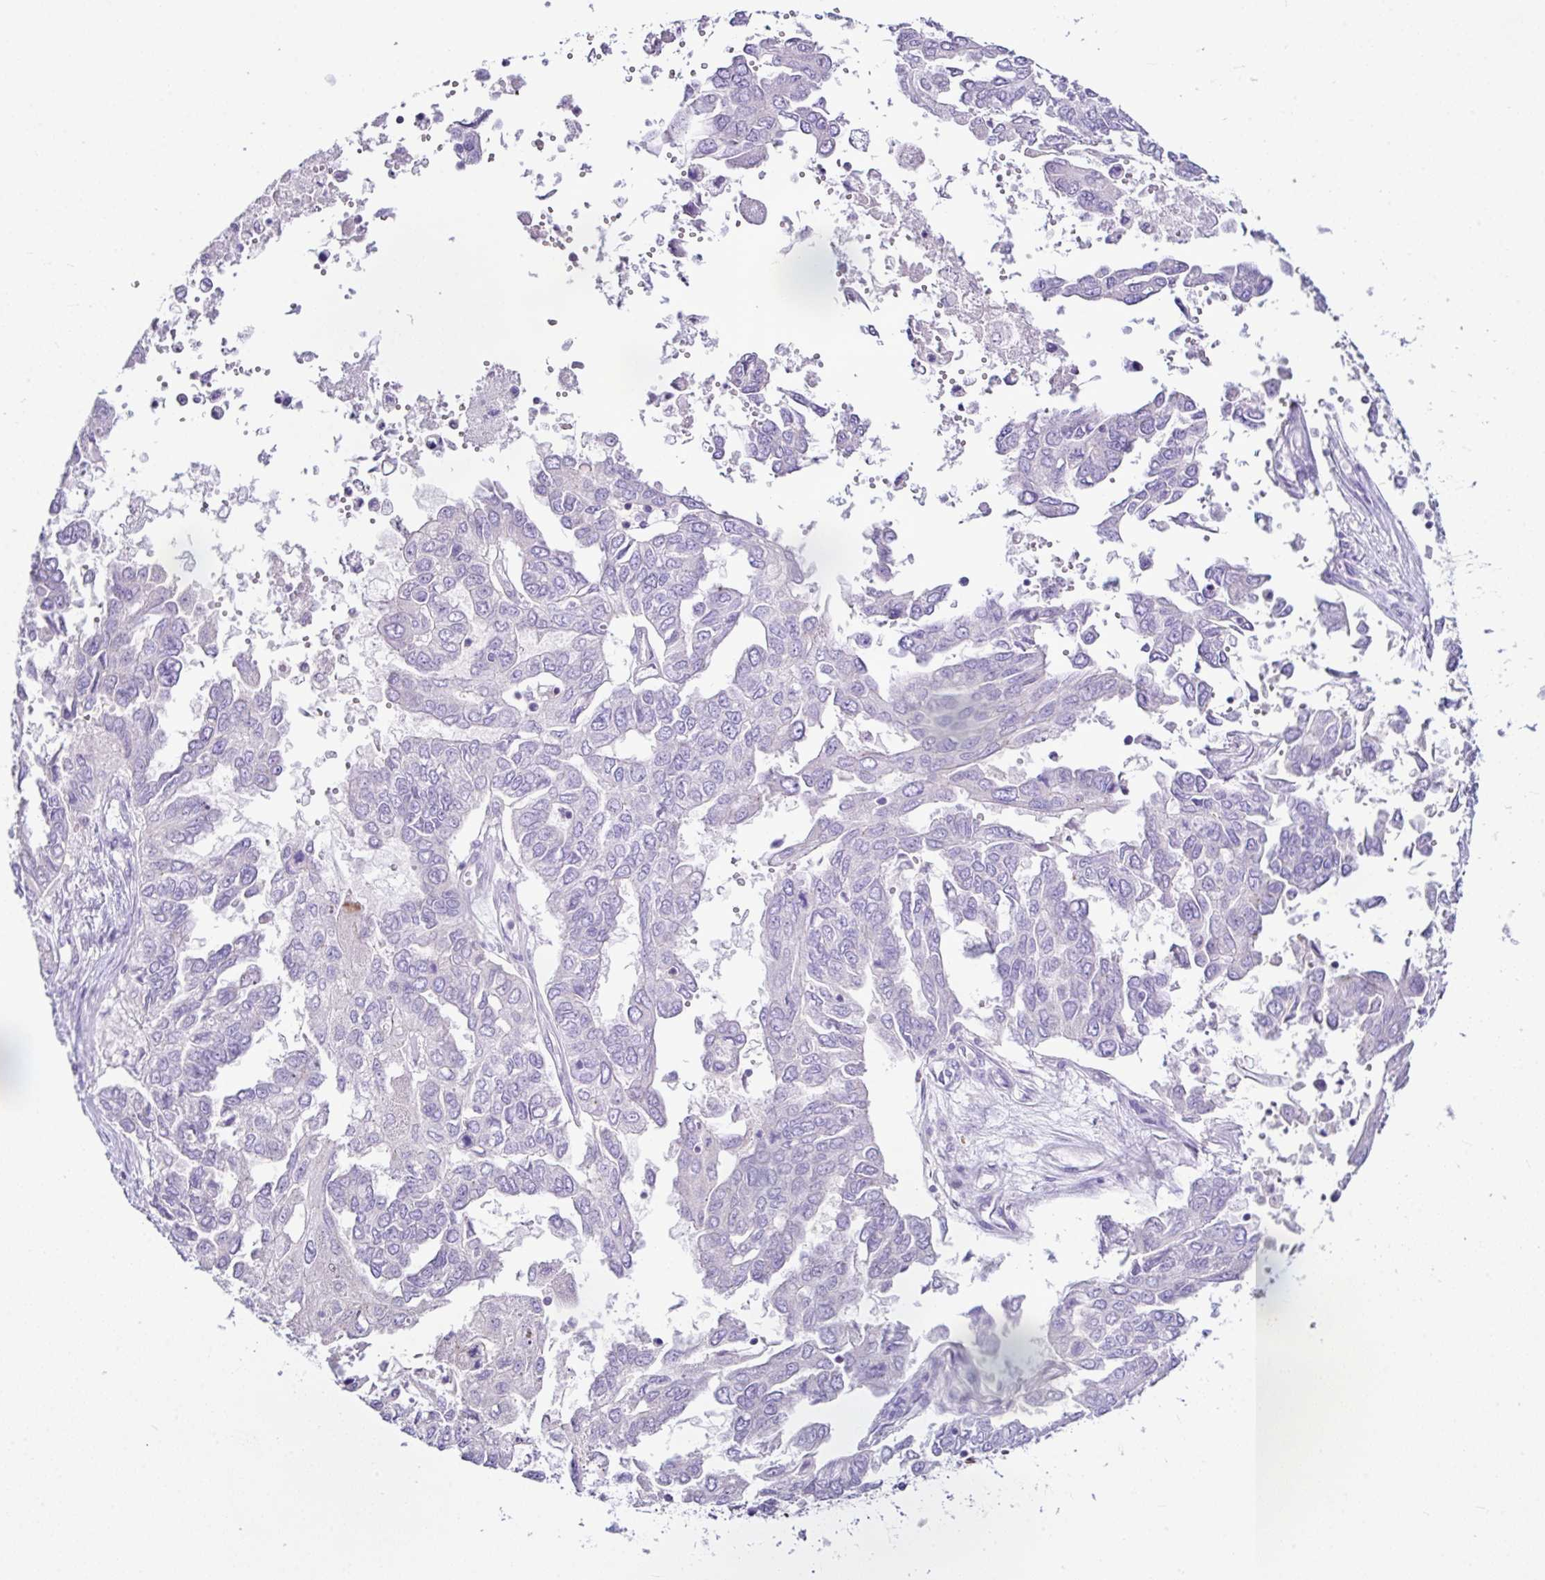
{"staining": {"intensity": "negative", "quantity": "none", "location": "none"}, "tissue": "ovarian cancer", "cell_type": "Tumor cells", "image_type": "cancer", "snomed": [{"axis": "morphology", "description": "Cystadenocarcinoma, serous, NOS"}, {"axis": "topography", "description": "Ovary"}], "caption": "The micrograph displays no staining of tumor cells in ovarian serous cystadenocarcinoma.", "gene": "D2HGDH", "patient": {"sex": "female", "age": 53}}